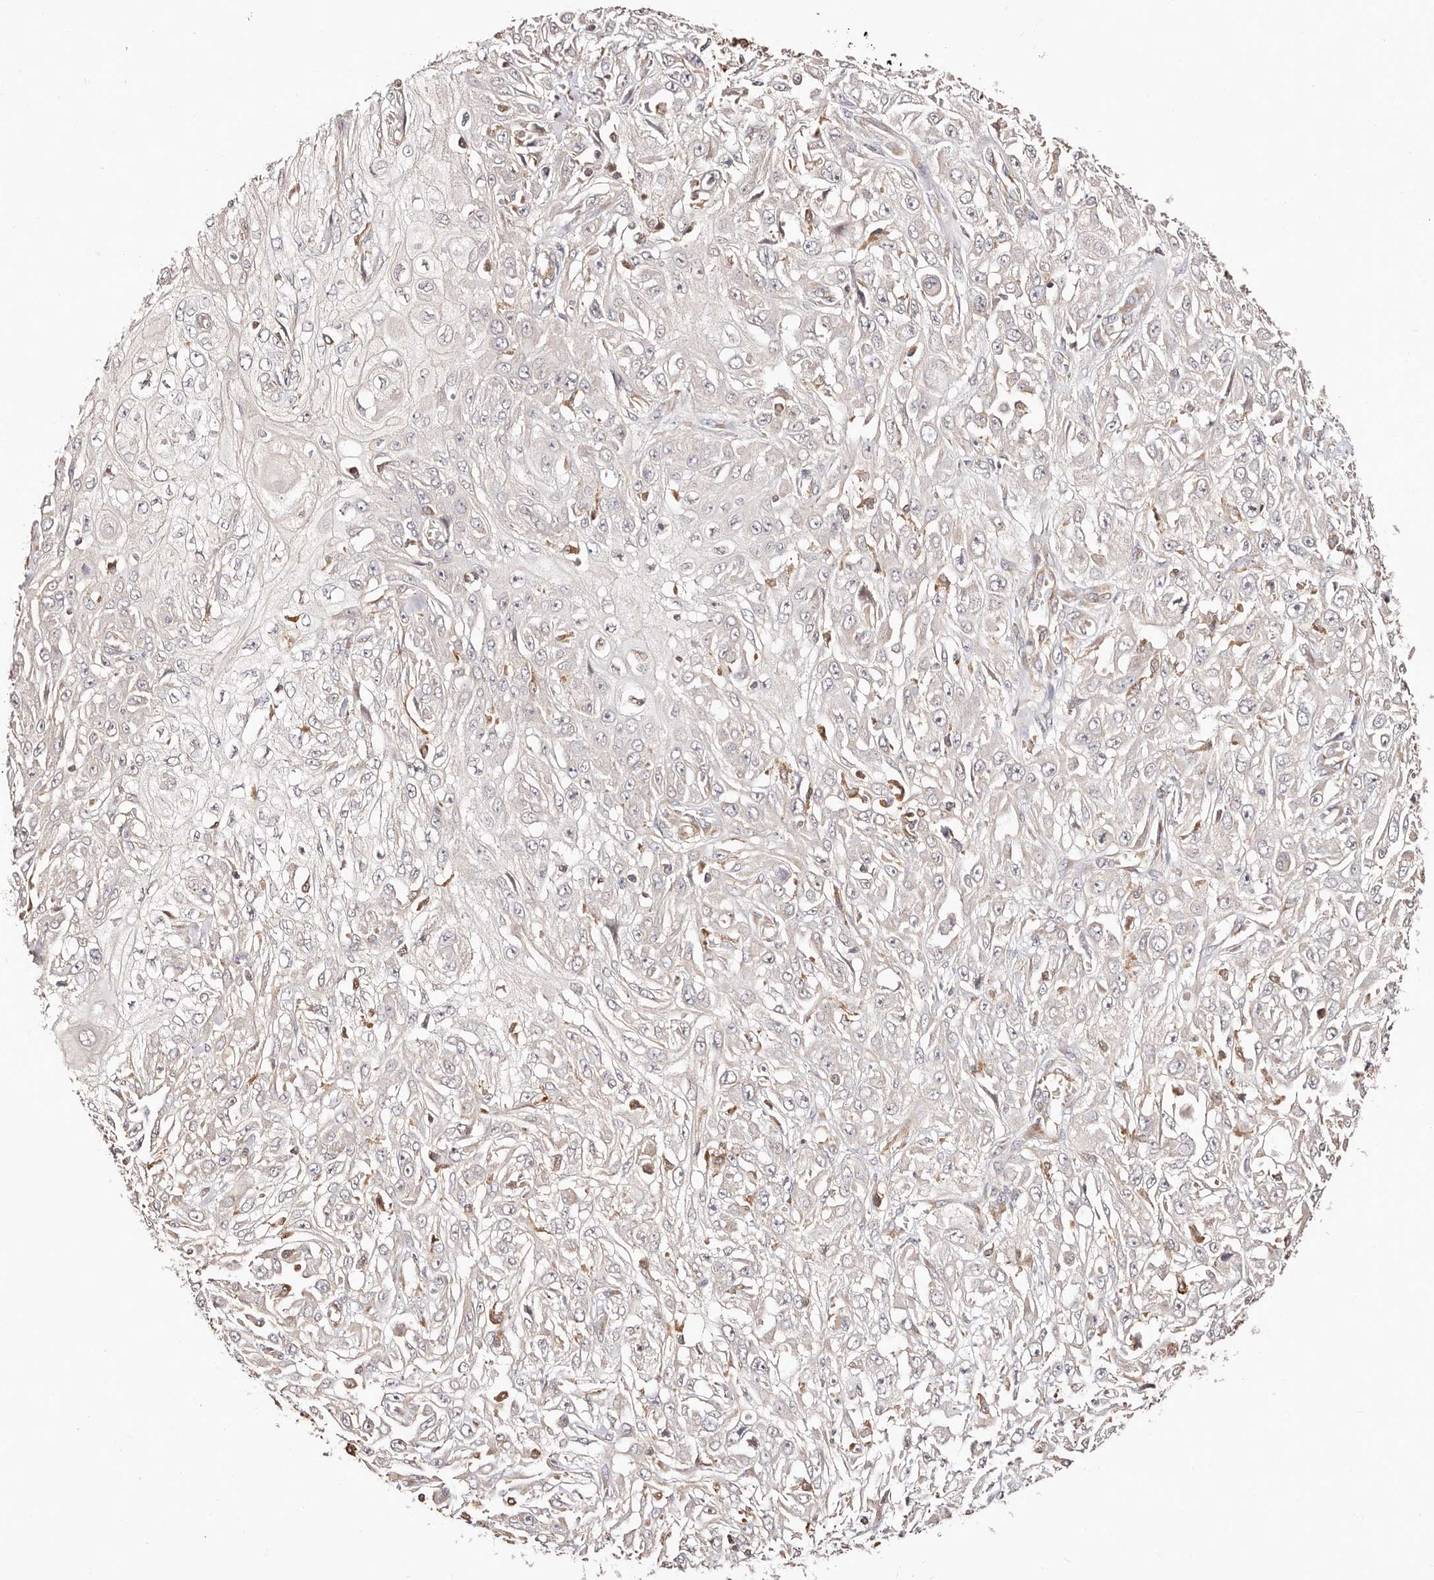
{"staining": {"intensity": "negative", "quantity": "none", "location": "none"}, "tissue": "skin cancer", "cell_type": "Tumor cells", "image_type": "cancer", "snomed": [{"axis": "morphology", "description": "Squamous cell carcinoma, NOS"}, {"axis": "morphology", "description": "Squamous cell carcinoma, metastatic, NOS"}, {"axis": "topography", "description": "Skin"}, {"axis": "topography", "description": "Lymph node"}], "caption": "High power microscopy micrograph of an immunohistochemistry photomicrograph of skin cancer (metastatic squamous cell carcinoma), revealing no significant positivity in tumor cells. (DAB immunohistochemistry (IHC), high magnification).", "gene": "MAPK1", "patient": {"sex": "male", "age": 75}}